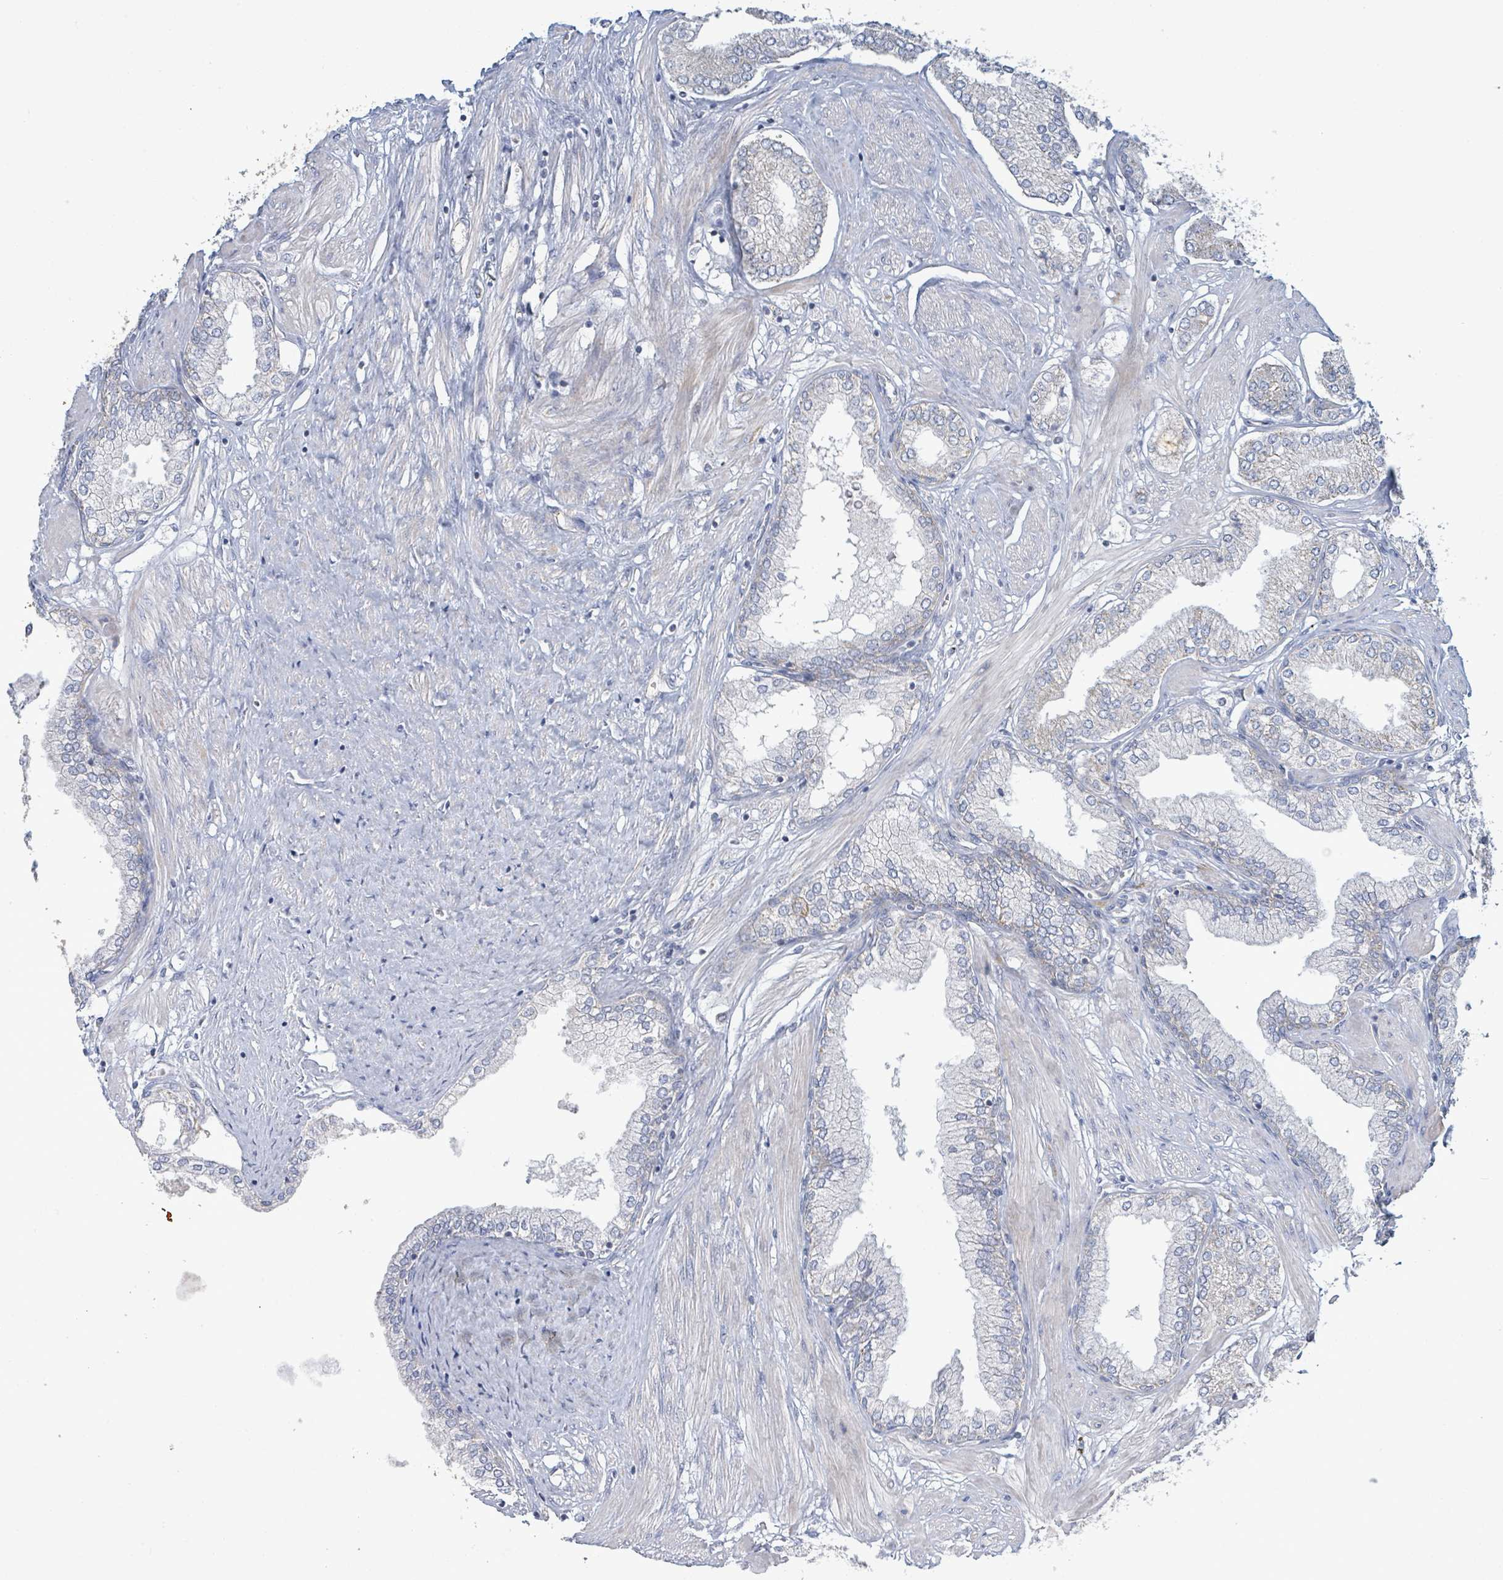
{"staining": {"intensity": "negative", "quantity": "none", "location": "none"}, "tissue": "prostate cancer", "cell_type": "Tumor cells", "image_type": "cancer", "snomed": [{"axis": "morphology", "description": "Adenocarcinoma, High grade"}, {"axis": "topography", "description": "Prostate and seminal vesicle, NOS"}], "caption": "An immunohistochemistry micrograph of prostate adenocarcinoma (high-grade) is shown. There is no staining in tumor cells of prostate adenocarcinoma (high-grade).", "gene": "ALG12", "patient": {"sex": "male", "age": 64}}